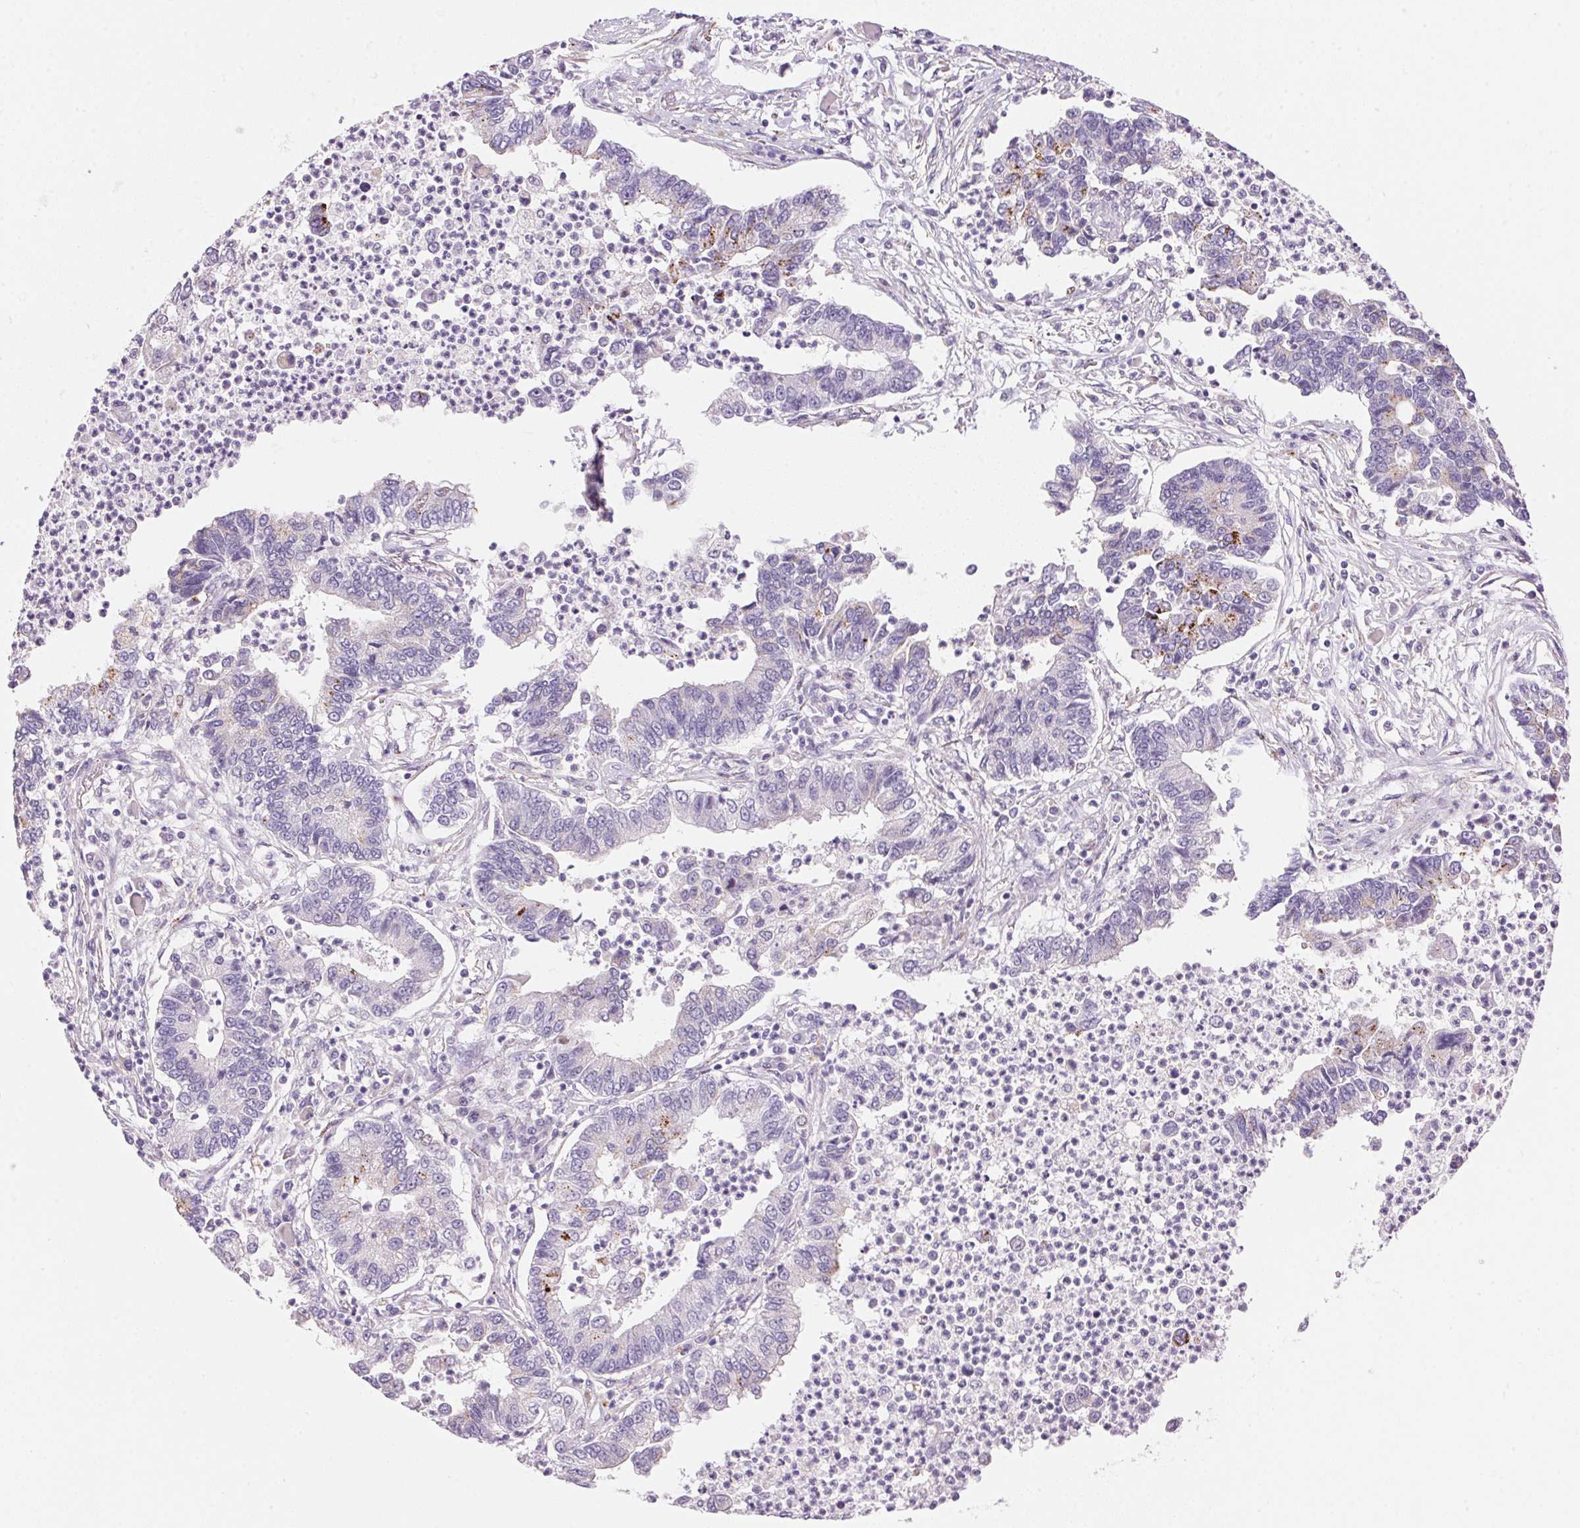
{"staining": {"intensity": "strong", "quantity": "<25%", "location": "cytoplasmic/membranous"}, "tissue": "lung cancer", "cell_type": "Tumor cells", "image_type": "cancer", "snomed": [{"axis": "morphology", "description": "Adenocarcinoma, NOS"}, {"axis": "topography", "description": "Lung"}], "caption": "A histopathology image showing strong cytoplasmic/membranous expression in approximately <25% of tumor cells in lung adenocarcinoma, as visualized by brown immunohistochemical staining.", "gene": "TEKT1", "patient": {"sex": "female", "age": 57}}